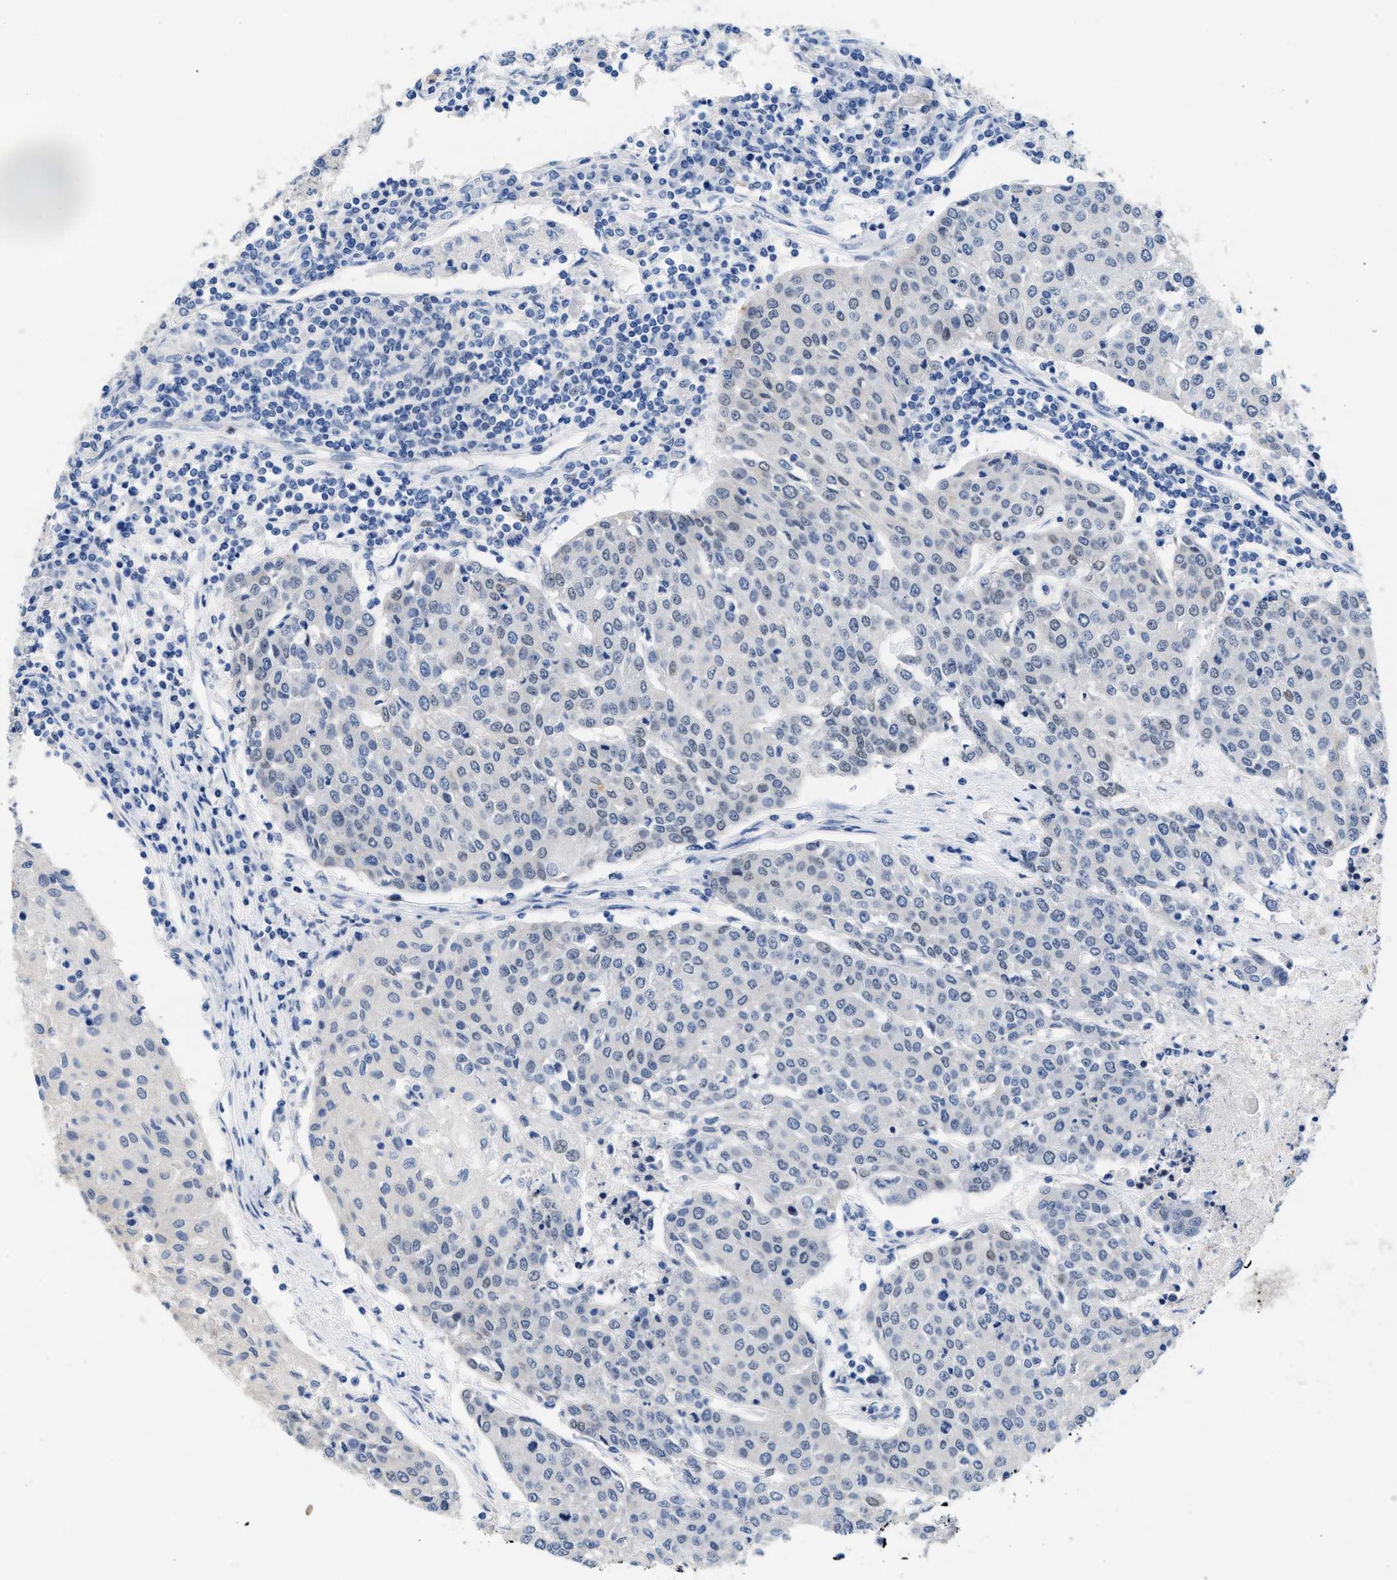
{"staining": {"intensity": "weak", "quantity": "<25%", "location": "nuclear"}, "tissue": "urothelial cancer", "cell_type": "Tumor cells", "image_type": "cancer", "snomed": [{"axis": "morphology", "description": "Urothelial carcinoma, High grade"}, {"axis": "topography", "description": "Urinary bladder"}], "caption": "This is an immunohistochemistry (IHC) micrograph of urothelial cancer. There is no expression in tumor cells.", "gene": "NFIX", "patient": {"sex": "female", "age": 85}}